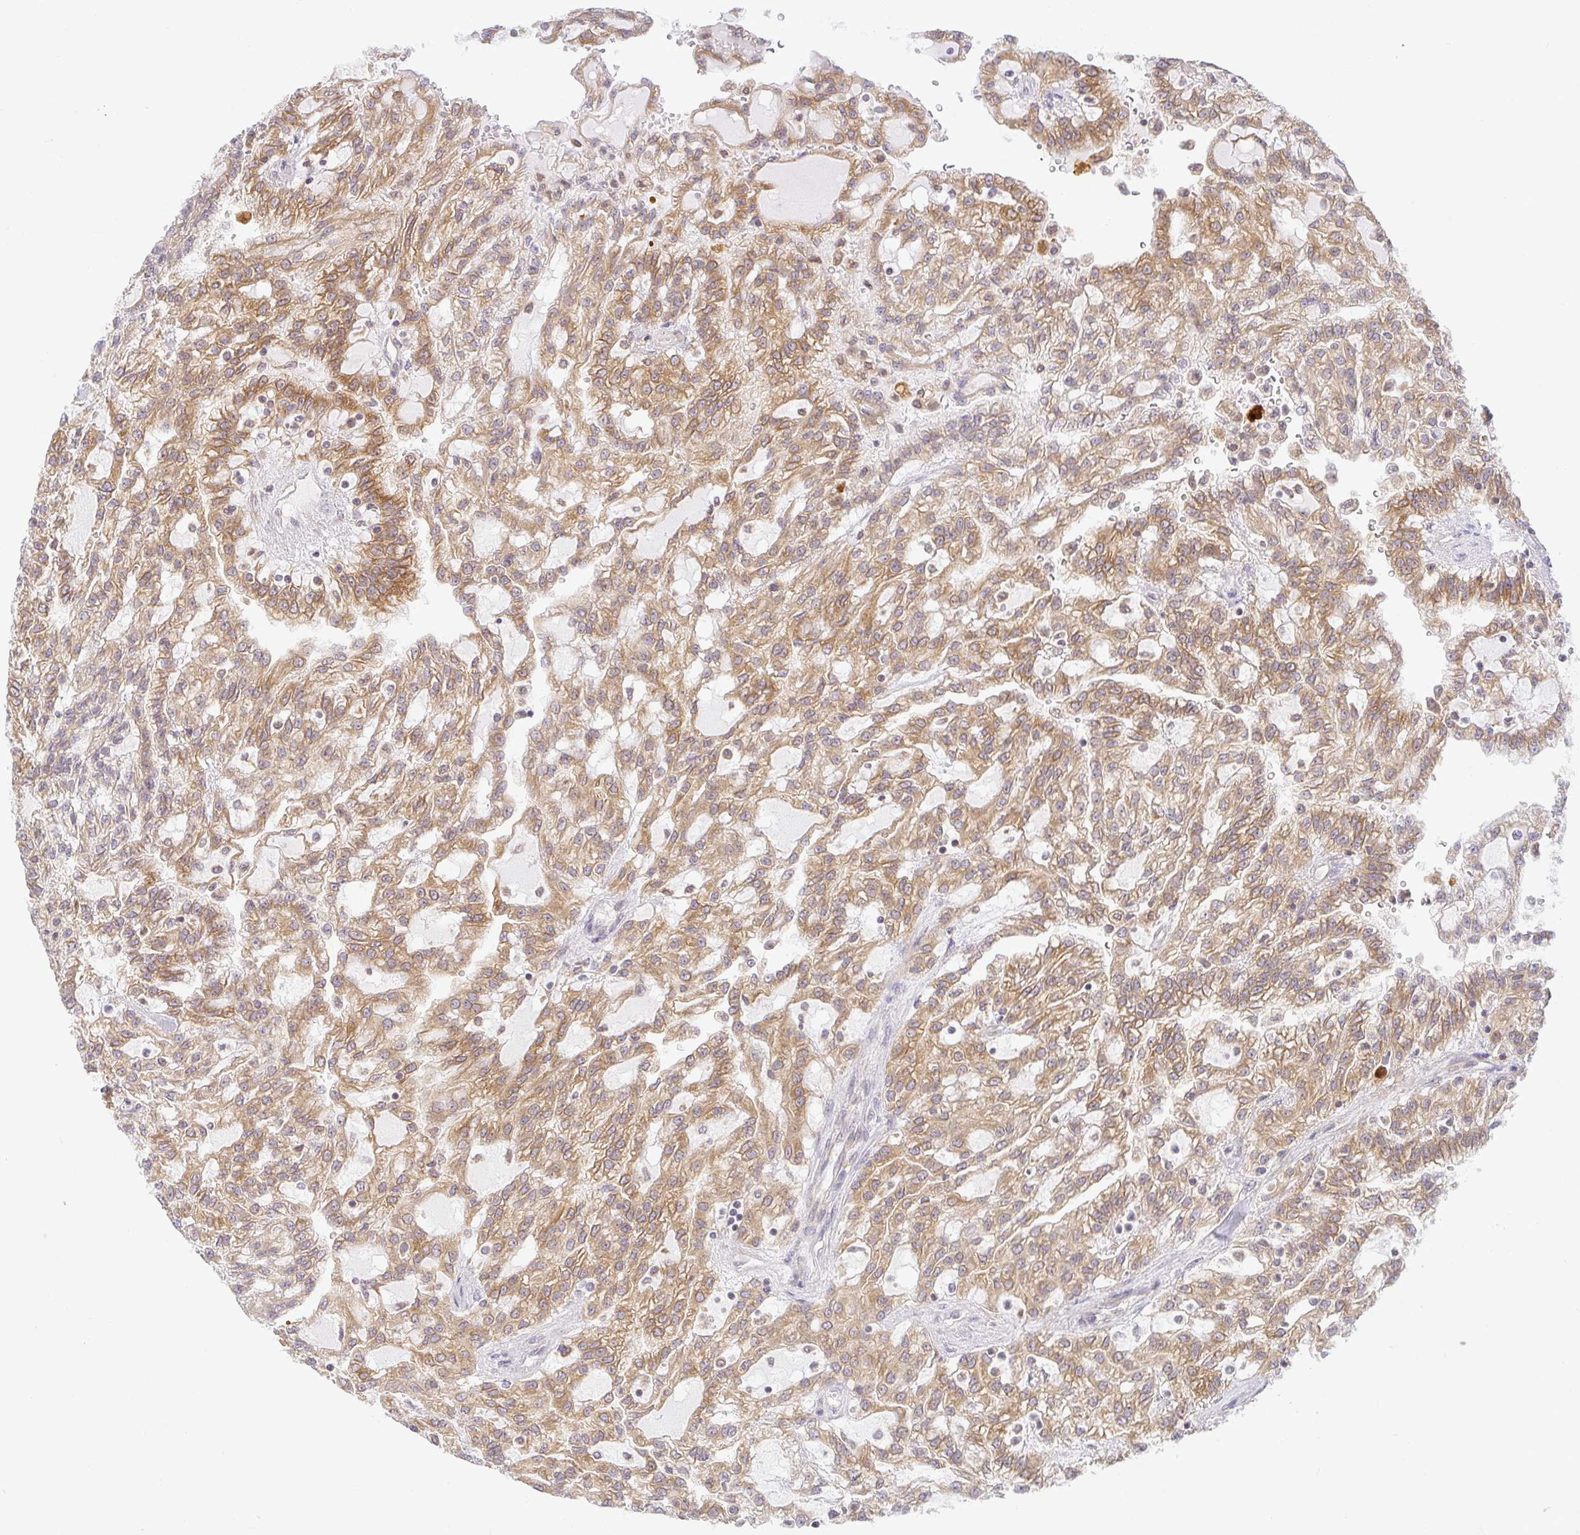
{"staining": {"intensity": "moderate", "quantity": ">75%", "location": "cytoplasmic/membranous"}, "tissue": "renal cancer", "cell_type": "Tumor cells", "image_type": "cancer", "snomed": [{"axis": "morphology", "description": "Adenocarcinoma, NOS"}, {"axis": "topography", "description": "Kidney"}], "caption": "Human renal adenocarcinoma stained with a protein marker exhibits moderate staining in tumor cells.", "gene": "DERL2", "patient": {"sex": "male", "age": 63}}